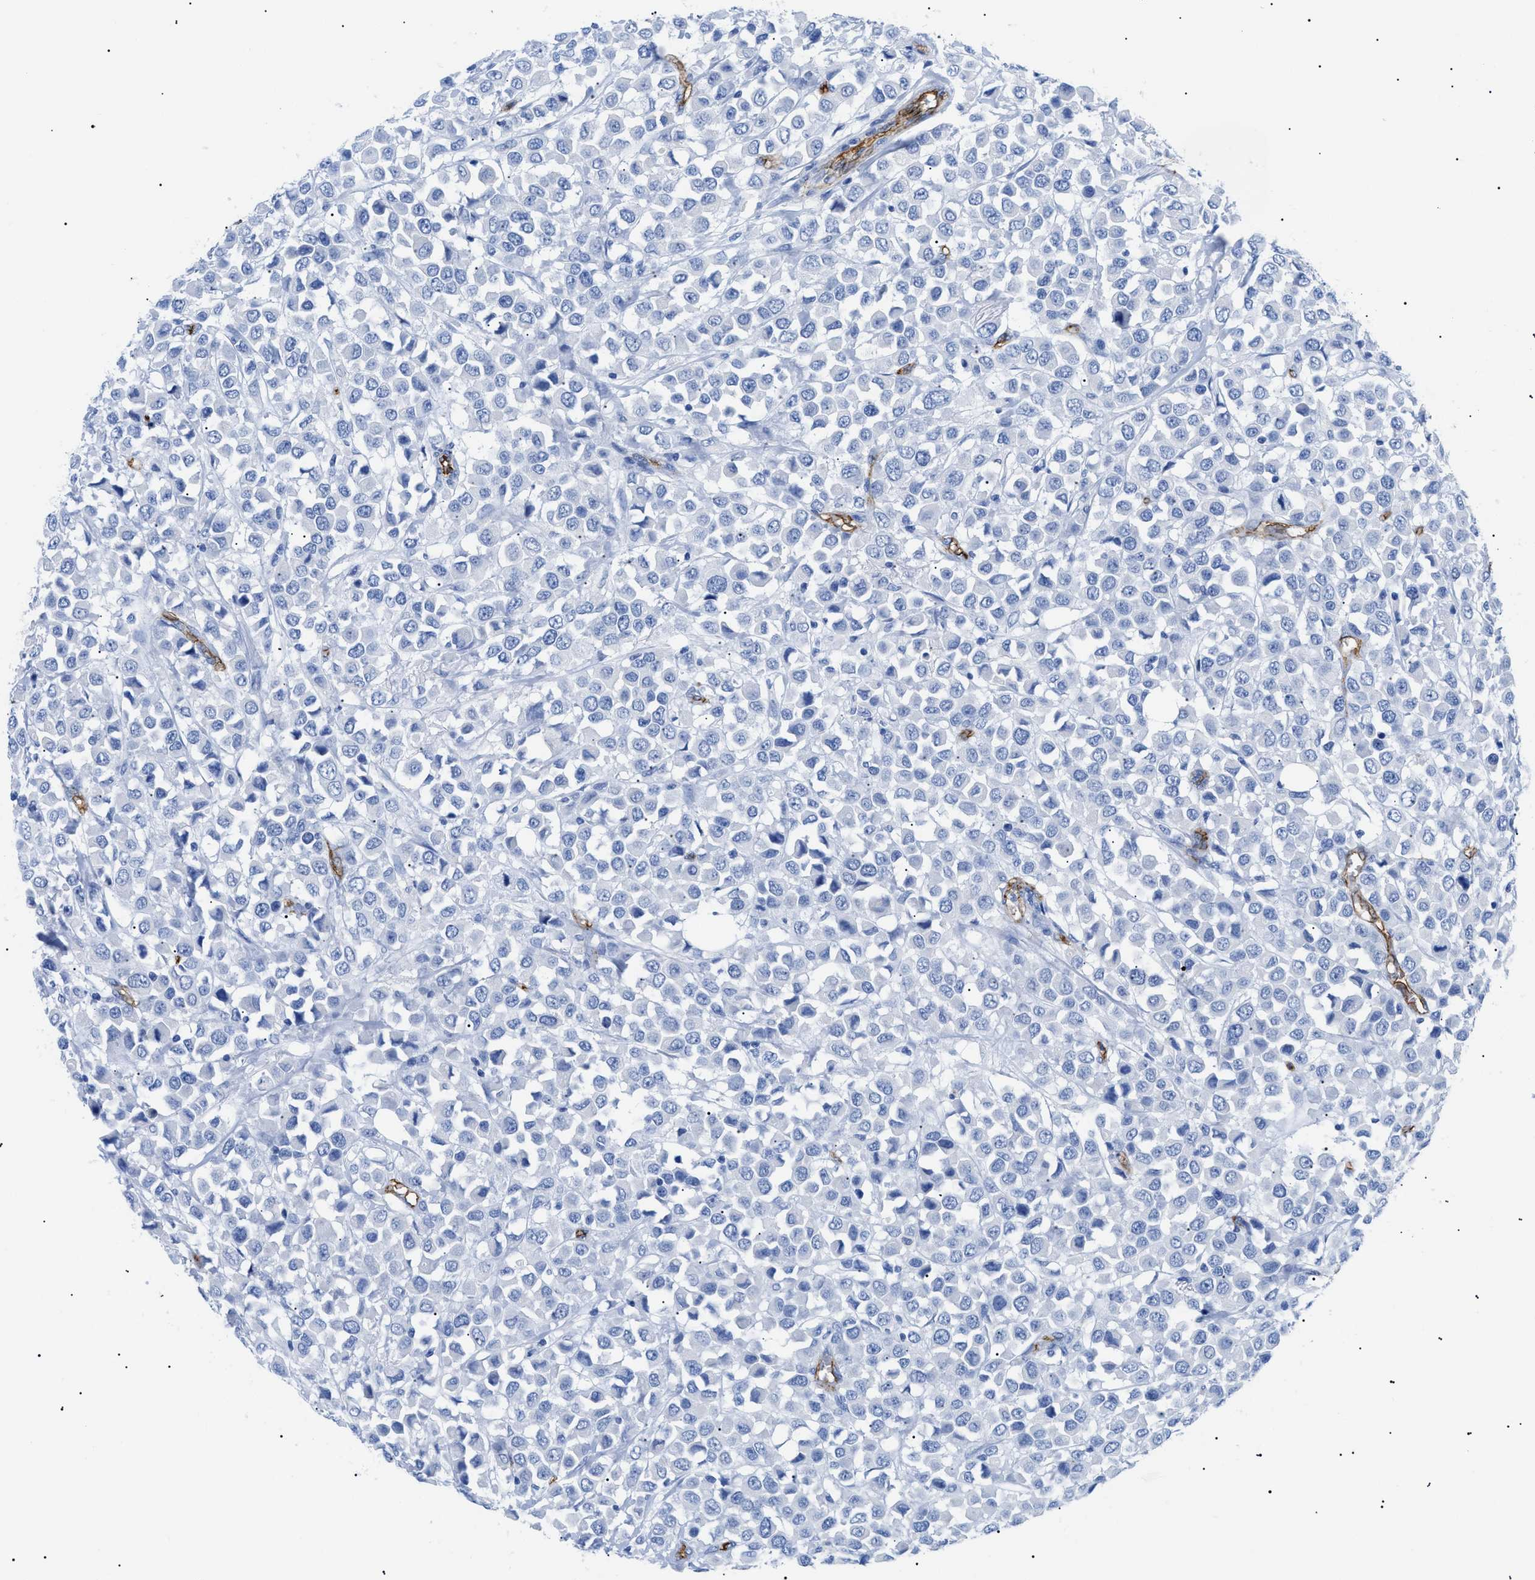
{"staining": {"intensity": "negative", "quantity": "none", "location": "none"}, "tissue": "breast cancer", "cell_type": "Tumor cells", "image_type": "cancer", "snomed": [{"axis": "morphology", "description": "Duct carcinoma"}, {"axis": "topography", "description": "Breast"}], "caption": "An image of breast cancer stained for a protein exhibits no brown staining in tumor cells.", "gene": "PODXL", "patient": {"sex": "female", "age": 61}}